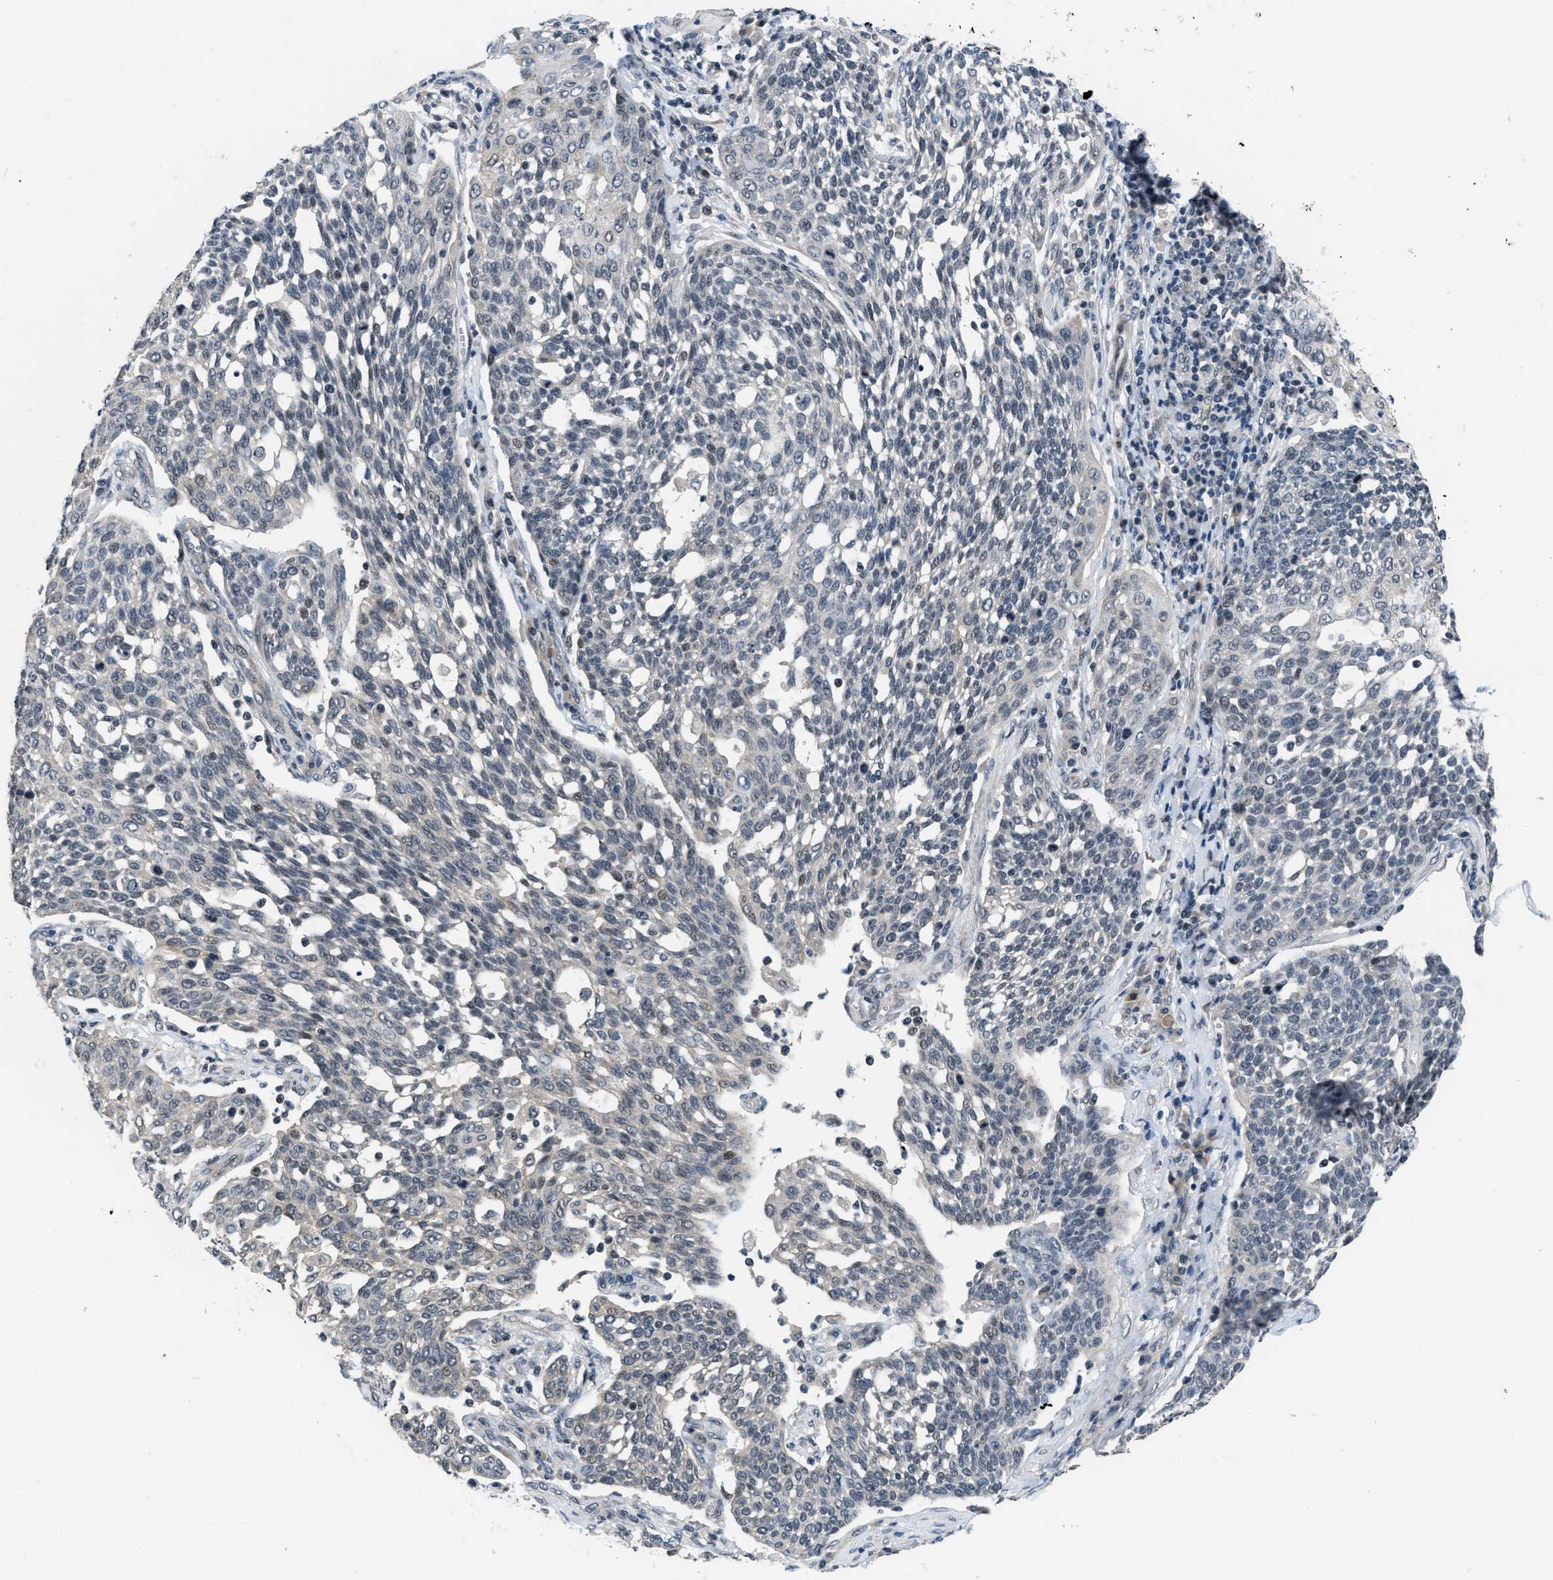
{"staining": {"intensity": "weak", "quantity": "<25%", "location": "nuclear"}, "tissue": "cervical cancer", "cell_type": "Tumor cells", "image_type": "cancer", "snomed": [{"axis": "morphology", "description": "Squamous cell carcinoma, NOS"}, {"axis": "topography", "description": "Cervix"}], "caption": "Human cervical cancer (squamous cell carcinoma) stained for a protein using IHC exhibits no staining in tumor cells.", "gene": "SETD5", "patient": {"sex": "female", "age": 34}}